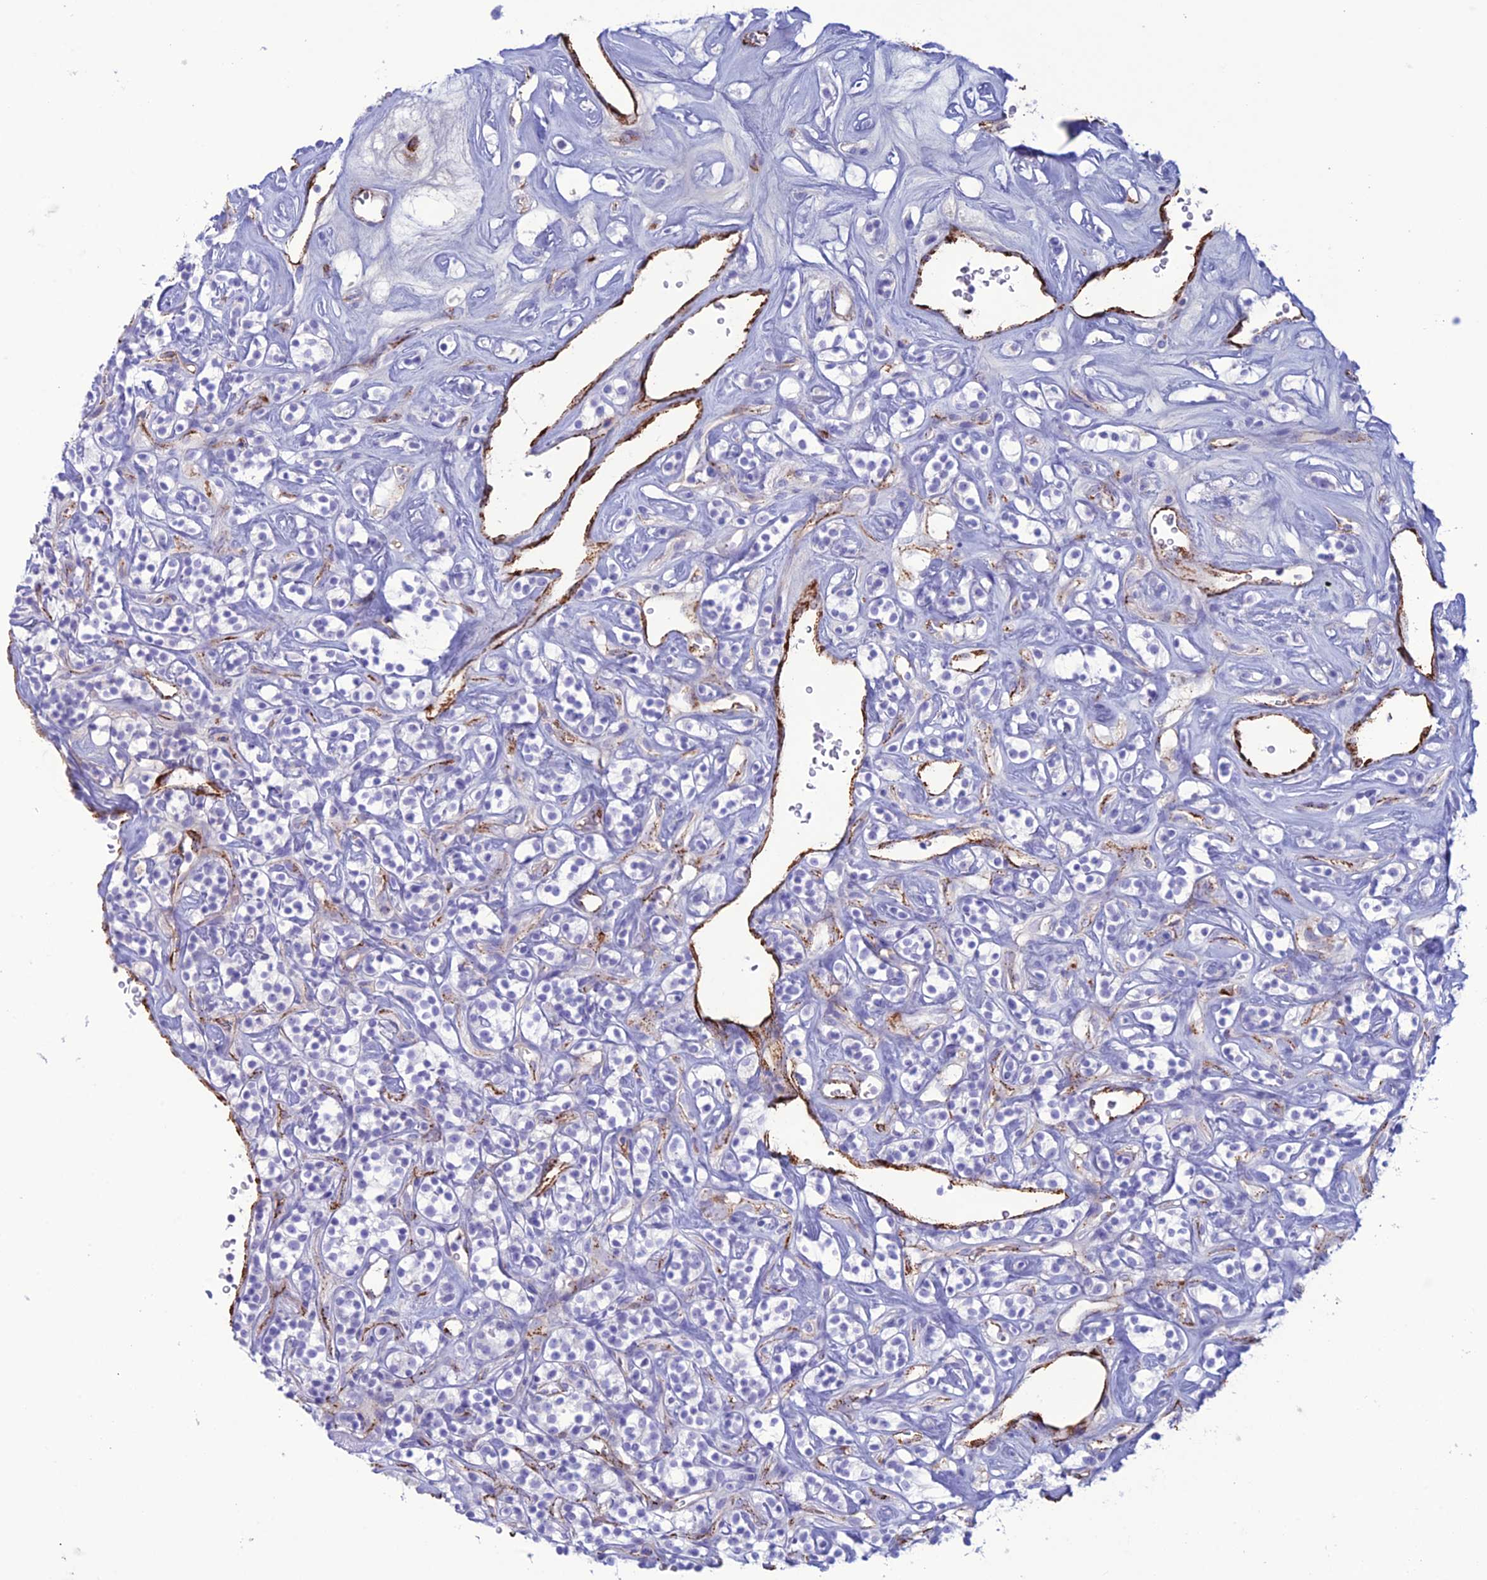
{"staining": {"intensity": "negative", "quantity": "none", "location": "none"}, "tissue": "renal cancer", "cell_type": "Tumor cells", "image_type": "cancer", "snomed": [{"axis": "morphology", "description": "Adenocarcinoma, NOS"}, {"axis": "topography", "description": "Kidney"}], "caption": "Immunohistochemical staining of human renal cancer (adenocarcinoma) shows no significant positivity in tumor cells.", "gene": "CDC42EP5", "patient": {"sex": "male", "age": 77}}